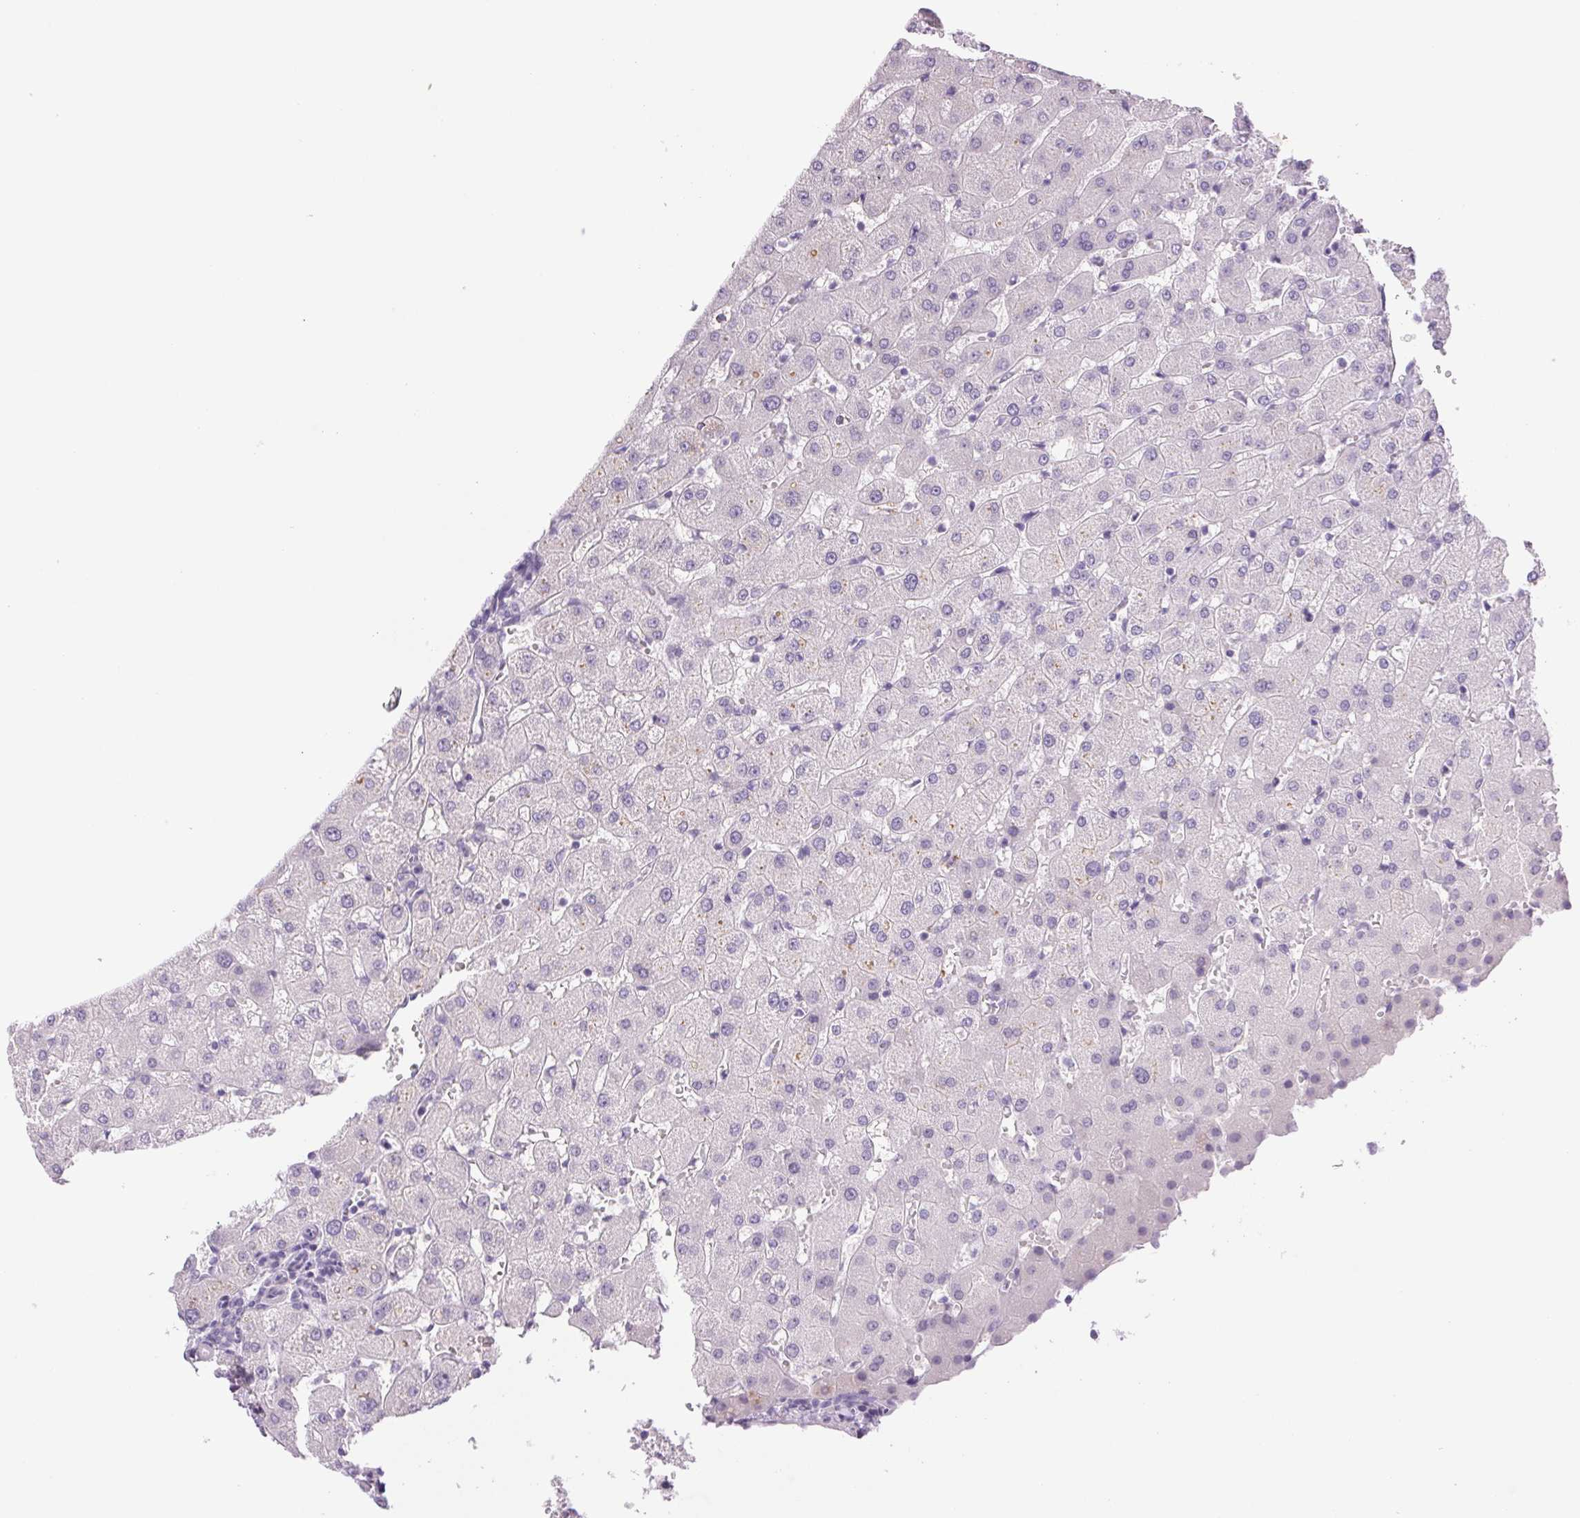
{"staining": {"intensity": "negative", "quantity": "none", "location": "none"}, "tissue": "liver", "cell_type": "Cholangiocytes", "image_type": "normal", "snomed": [{"axis": "morphology", "description": "Normal tissue, NOS"}, {"axis": "topography", "description": "Liver"}], "caption": "Image shows no significant protein expression in cholangiocytes of benign liver.", "gene": "IFIT1B", "patient": {"sex": "female", "age": 63}}